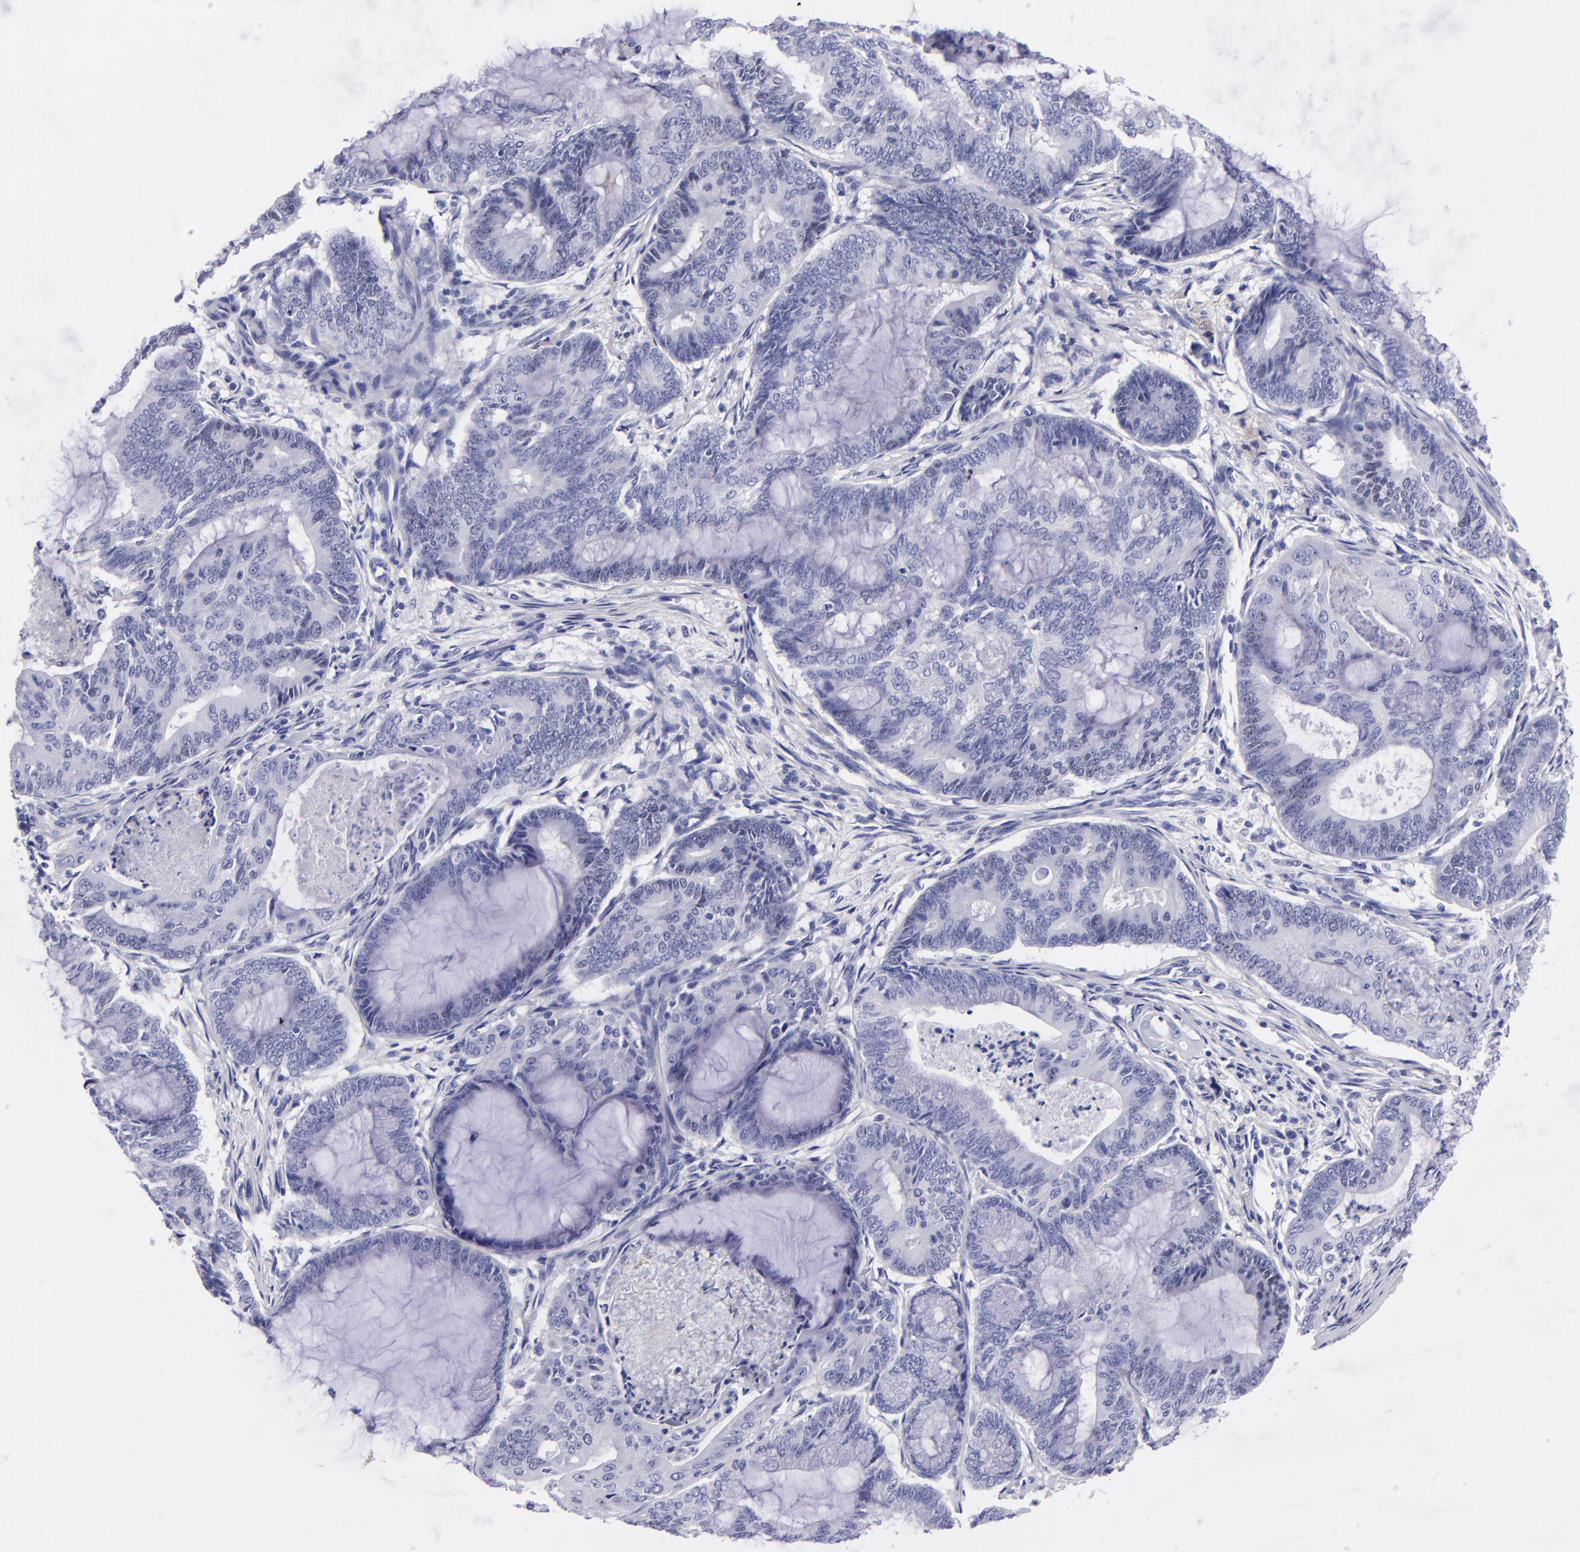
{"staining": {"intensity": "negative", "quantity": "none", "location": "none"}, "tissue": "endometrial cancer", "cell_type": "Tumor cells", "image_type": "cancer", "snomed": [{"axis": "morphology", "description": "Adenocarcinoma, NOS"}, {"axis": "topography", "description": "Endometrium"}], "caption": "Immunohistochemical staining of endometrial cancer (adenocarcinoma) exhibits no significant positivity in tumor cells.", "gene": "MCM7", "patient": {"sex": "female", "age": 63}}